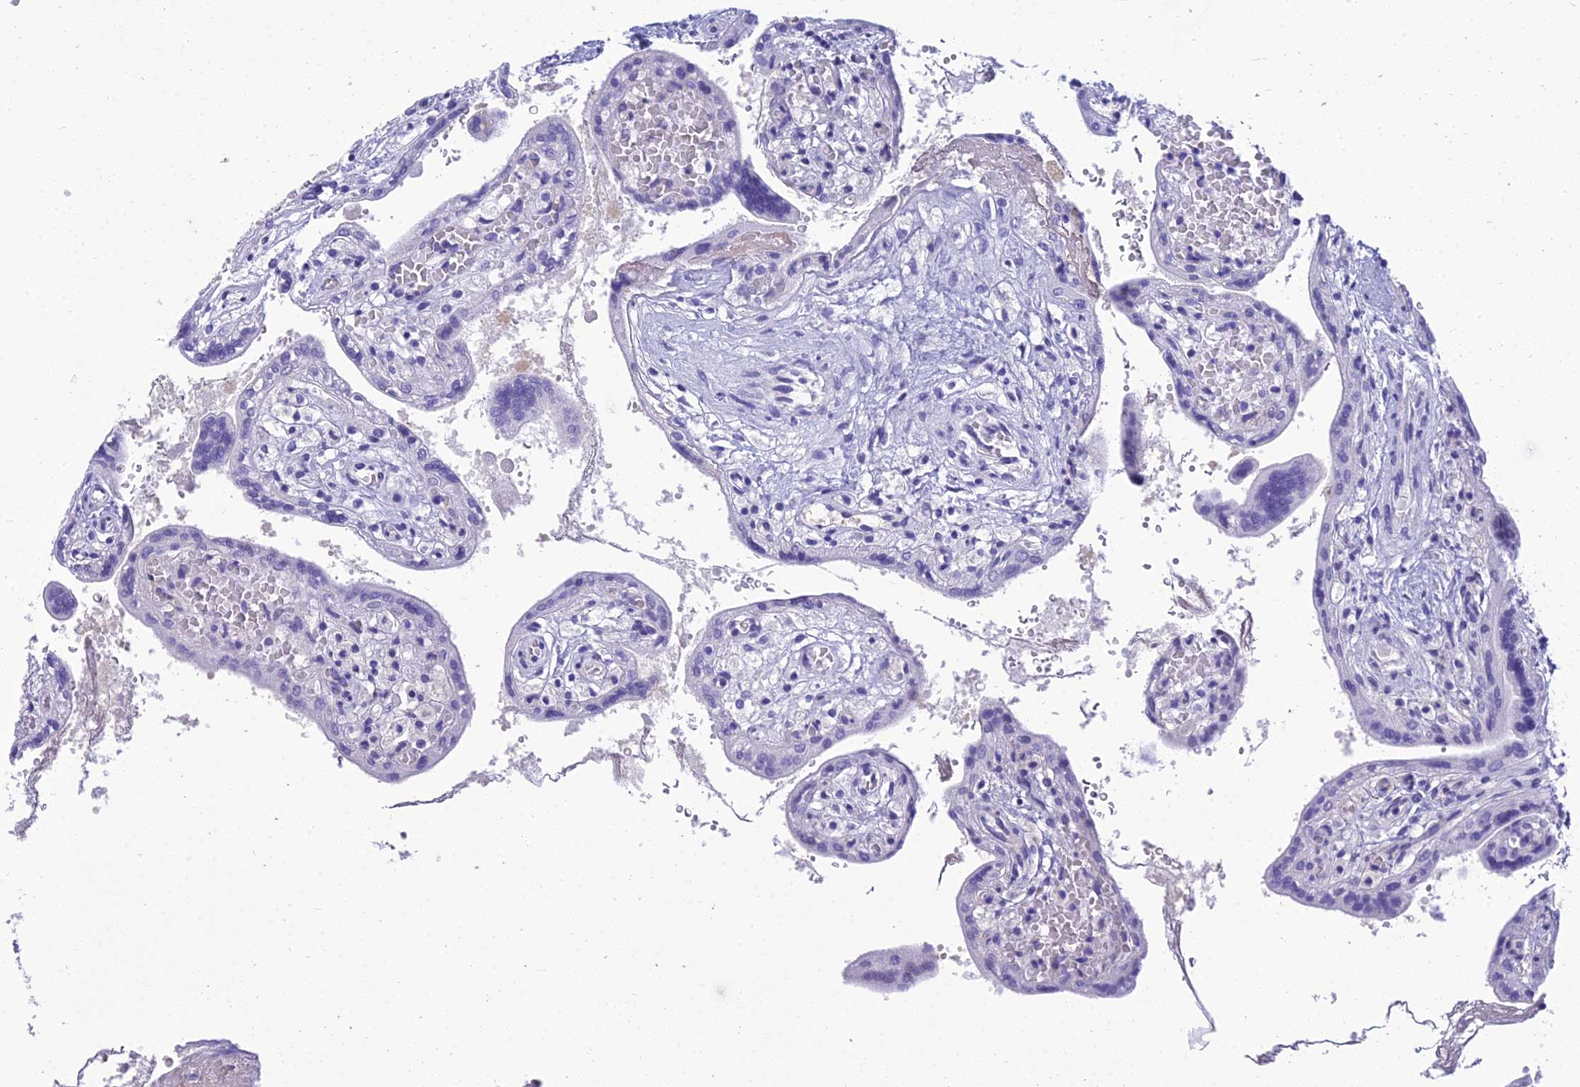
{"staining": {"intensity": "negative", "quantity": "none", "location": "none"}, "tissue": "placenta", "cell_type": "Trophoblastic cells", "image_type": "normal", "snomed": [{"axis": "morphology", "description": "Normal tissue, NOS"}, {"axis": "topography", "description": "Placenta"}], "caption": "This image is of benign placenta stained with immunohistochemistry (IHC) to label a protein in brown with the nuclei are counter-stained blue. There is no staining in trophoblastic cells.", "gene": "ZMIZ1", "patient": {"sex": "female", "age": 37}}